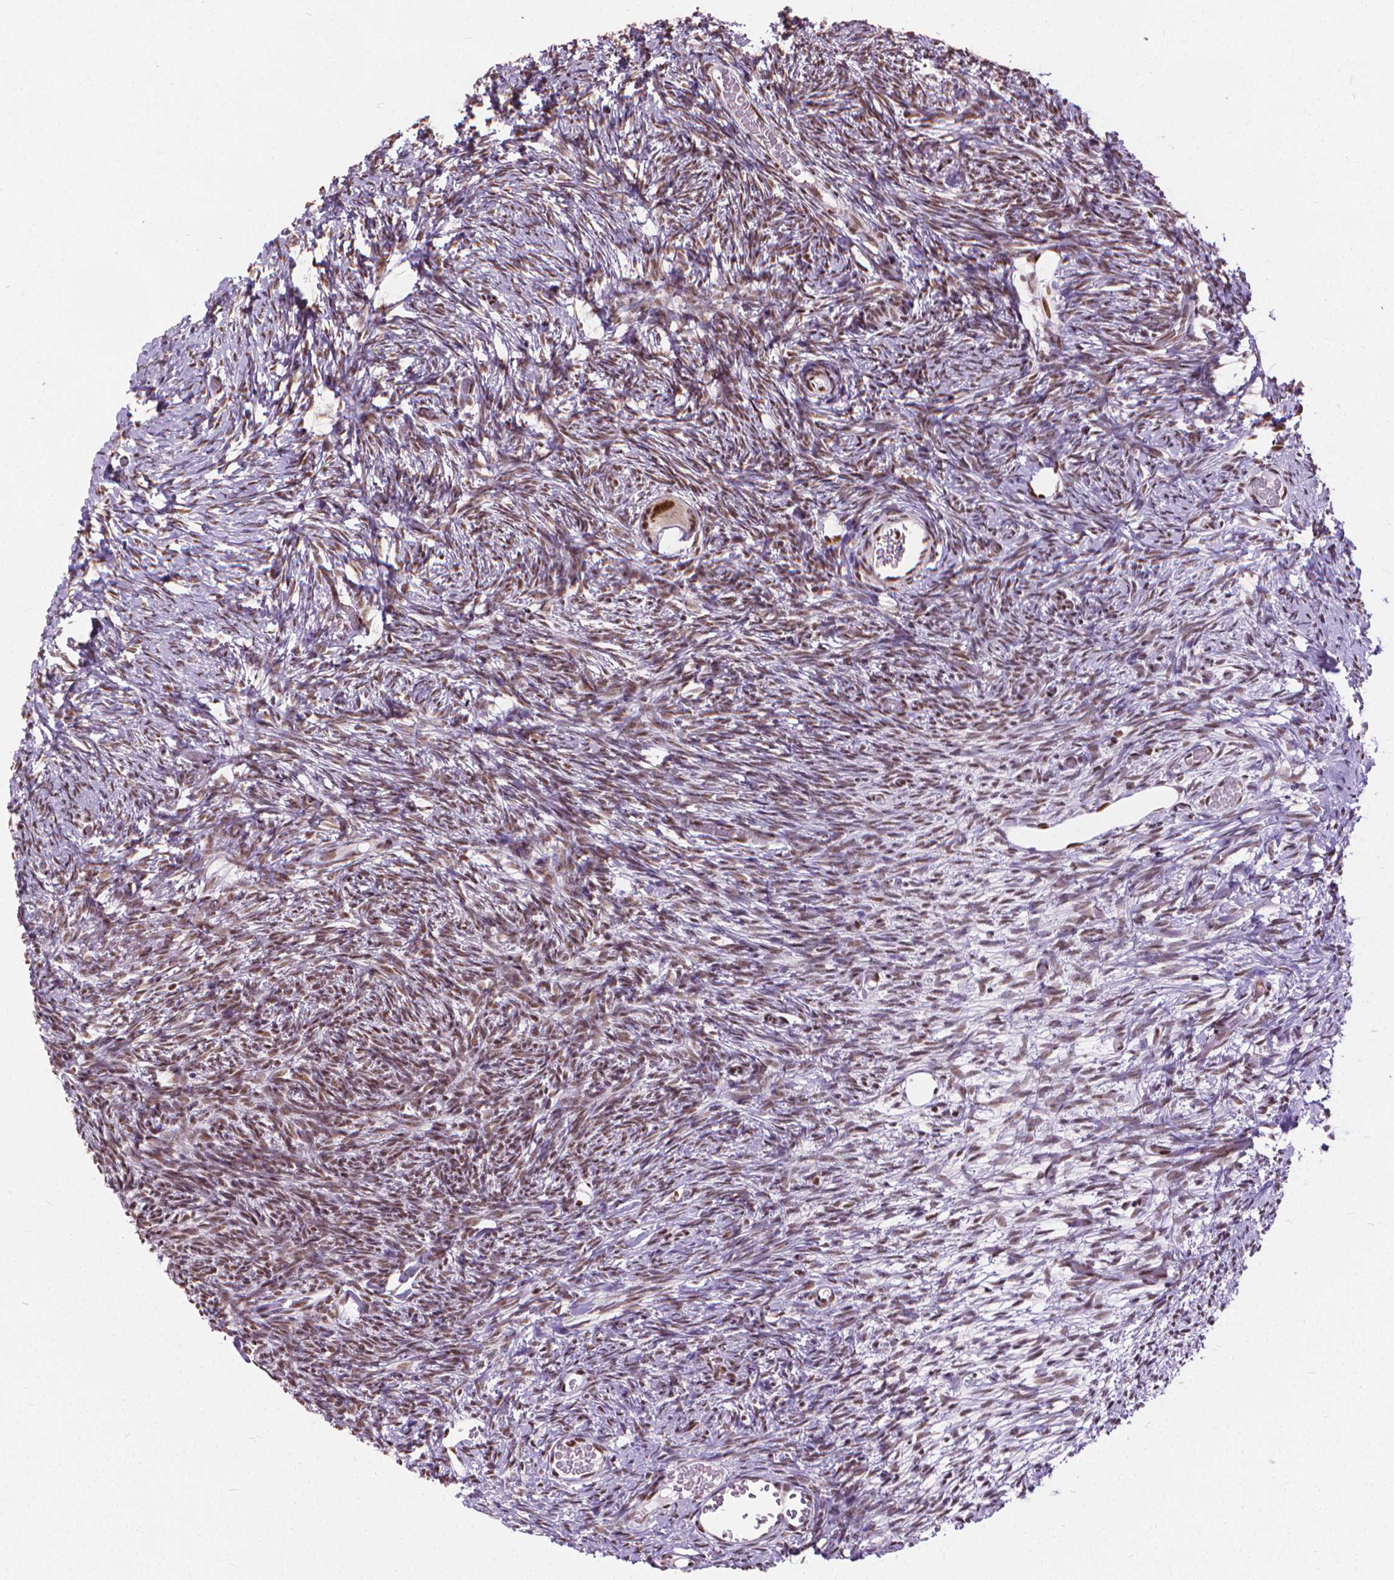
{"staining": {"intensity": "strong", "quantity": ">75%", "location": "nuclear"}, "tissue": "ovary", "cell_type": "Follicle cells", "image_type": "normal", "snomed": [{"axis": "morphology", "description": "Normal tissue, NOS"}, {"axis": "topography", "description": "Ovary"}], "caption": "Immunohistochemical staining of normal ovary displays high levels of strong nuclear positivity in approximately >75% of follicle cells.", "gene": "AKAP8", "patient": {"sex": "female", "age": 39}}